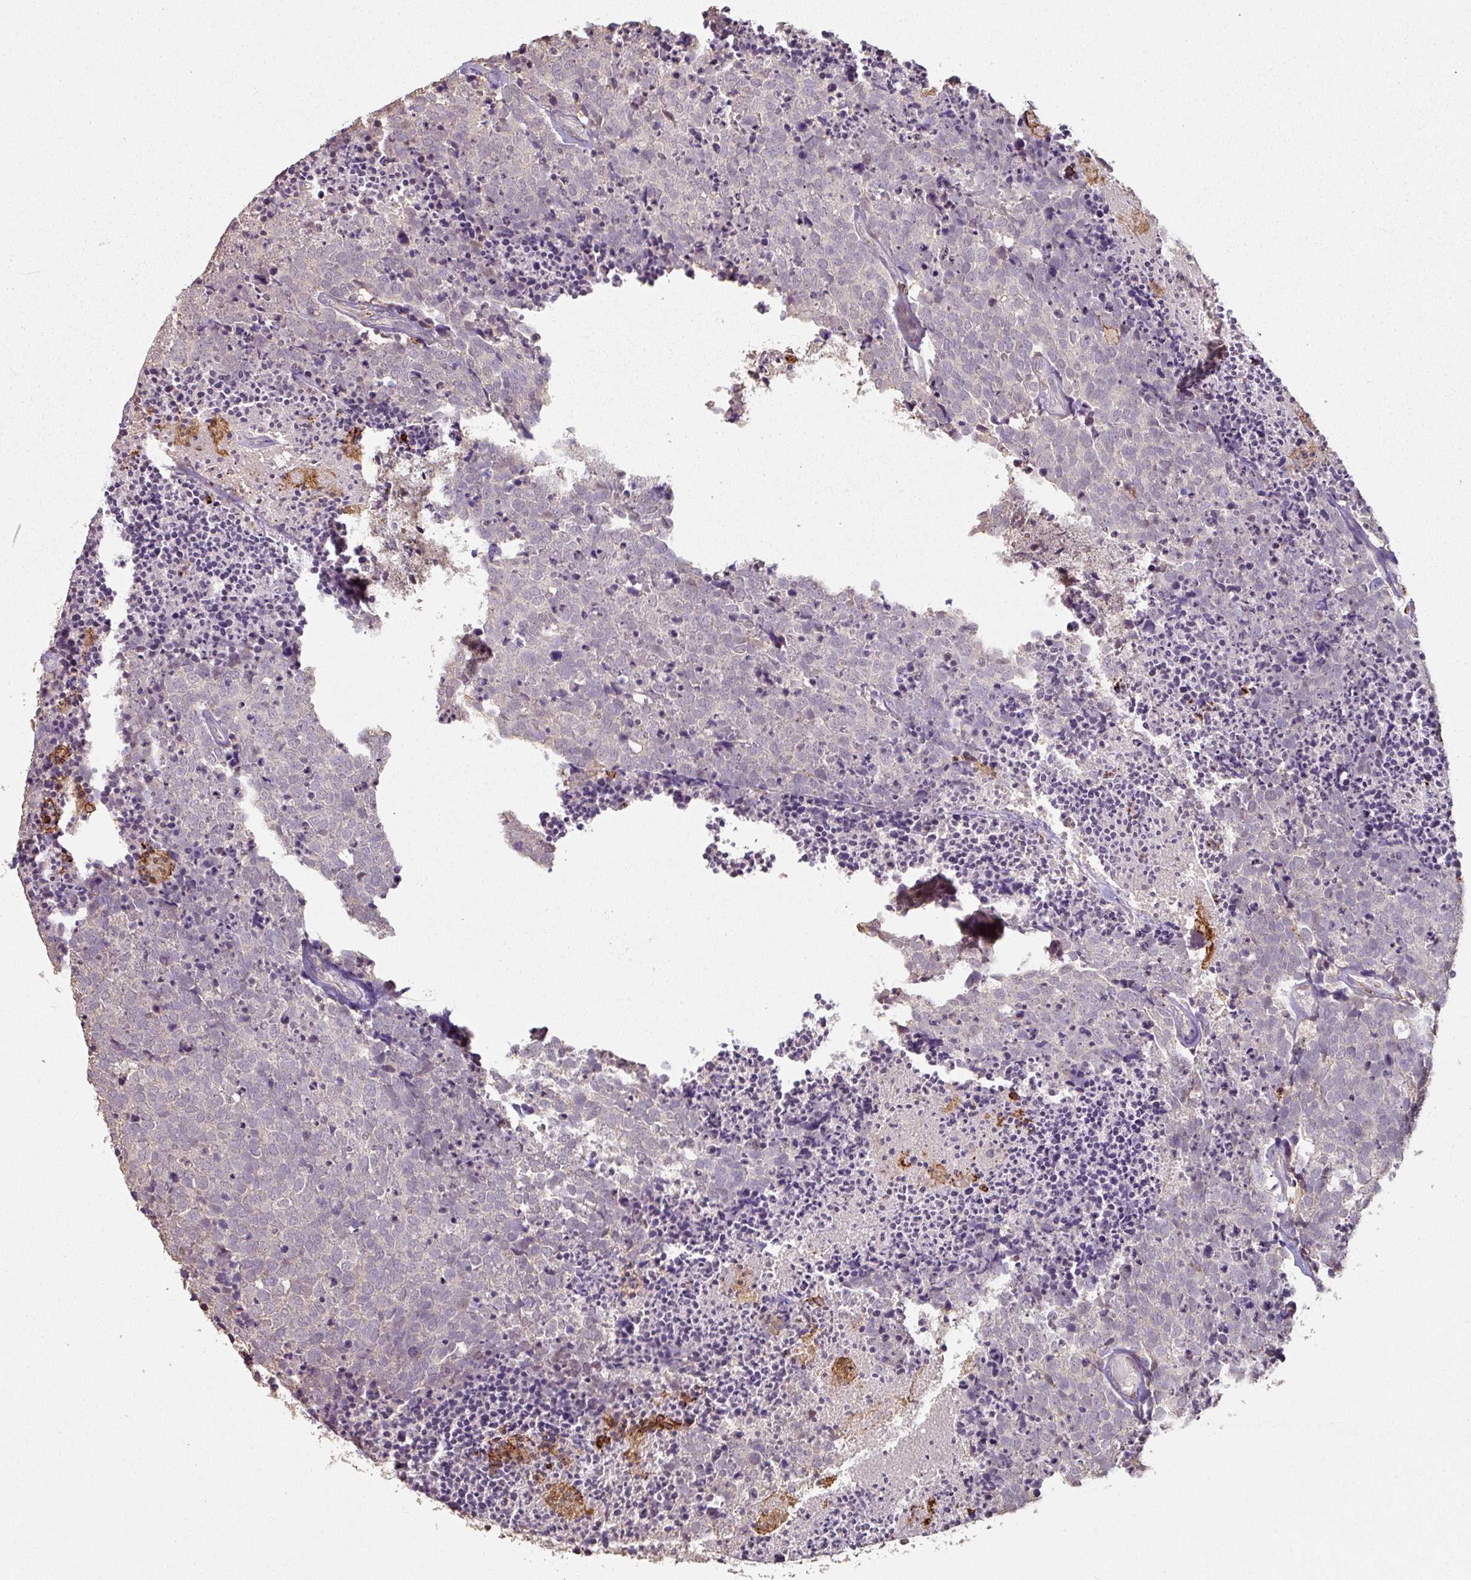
{"staining": {"intensity": "negative", "quantity": "none", "location": "none"}, "tissue": "carcinoid", "cell_type": "Tumor cells", "image_type": "cancer", "snomed": [{"axis": "morphology", "description": "Carcinoid, malignant, NOS"}, {"axis": "topography", "description": "Skin"}], "caption": "This is an IHC micrograph of carcinoid. There is no expression in tumor cells.", "gene": "OLFML2B", "patient": {"sex": "female", "age": 79}}